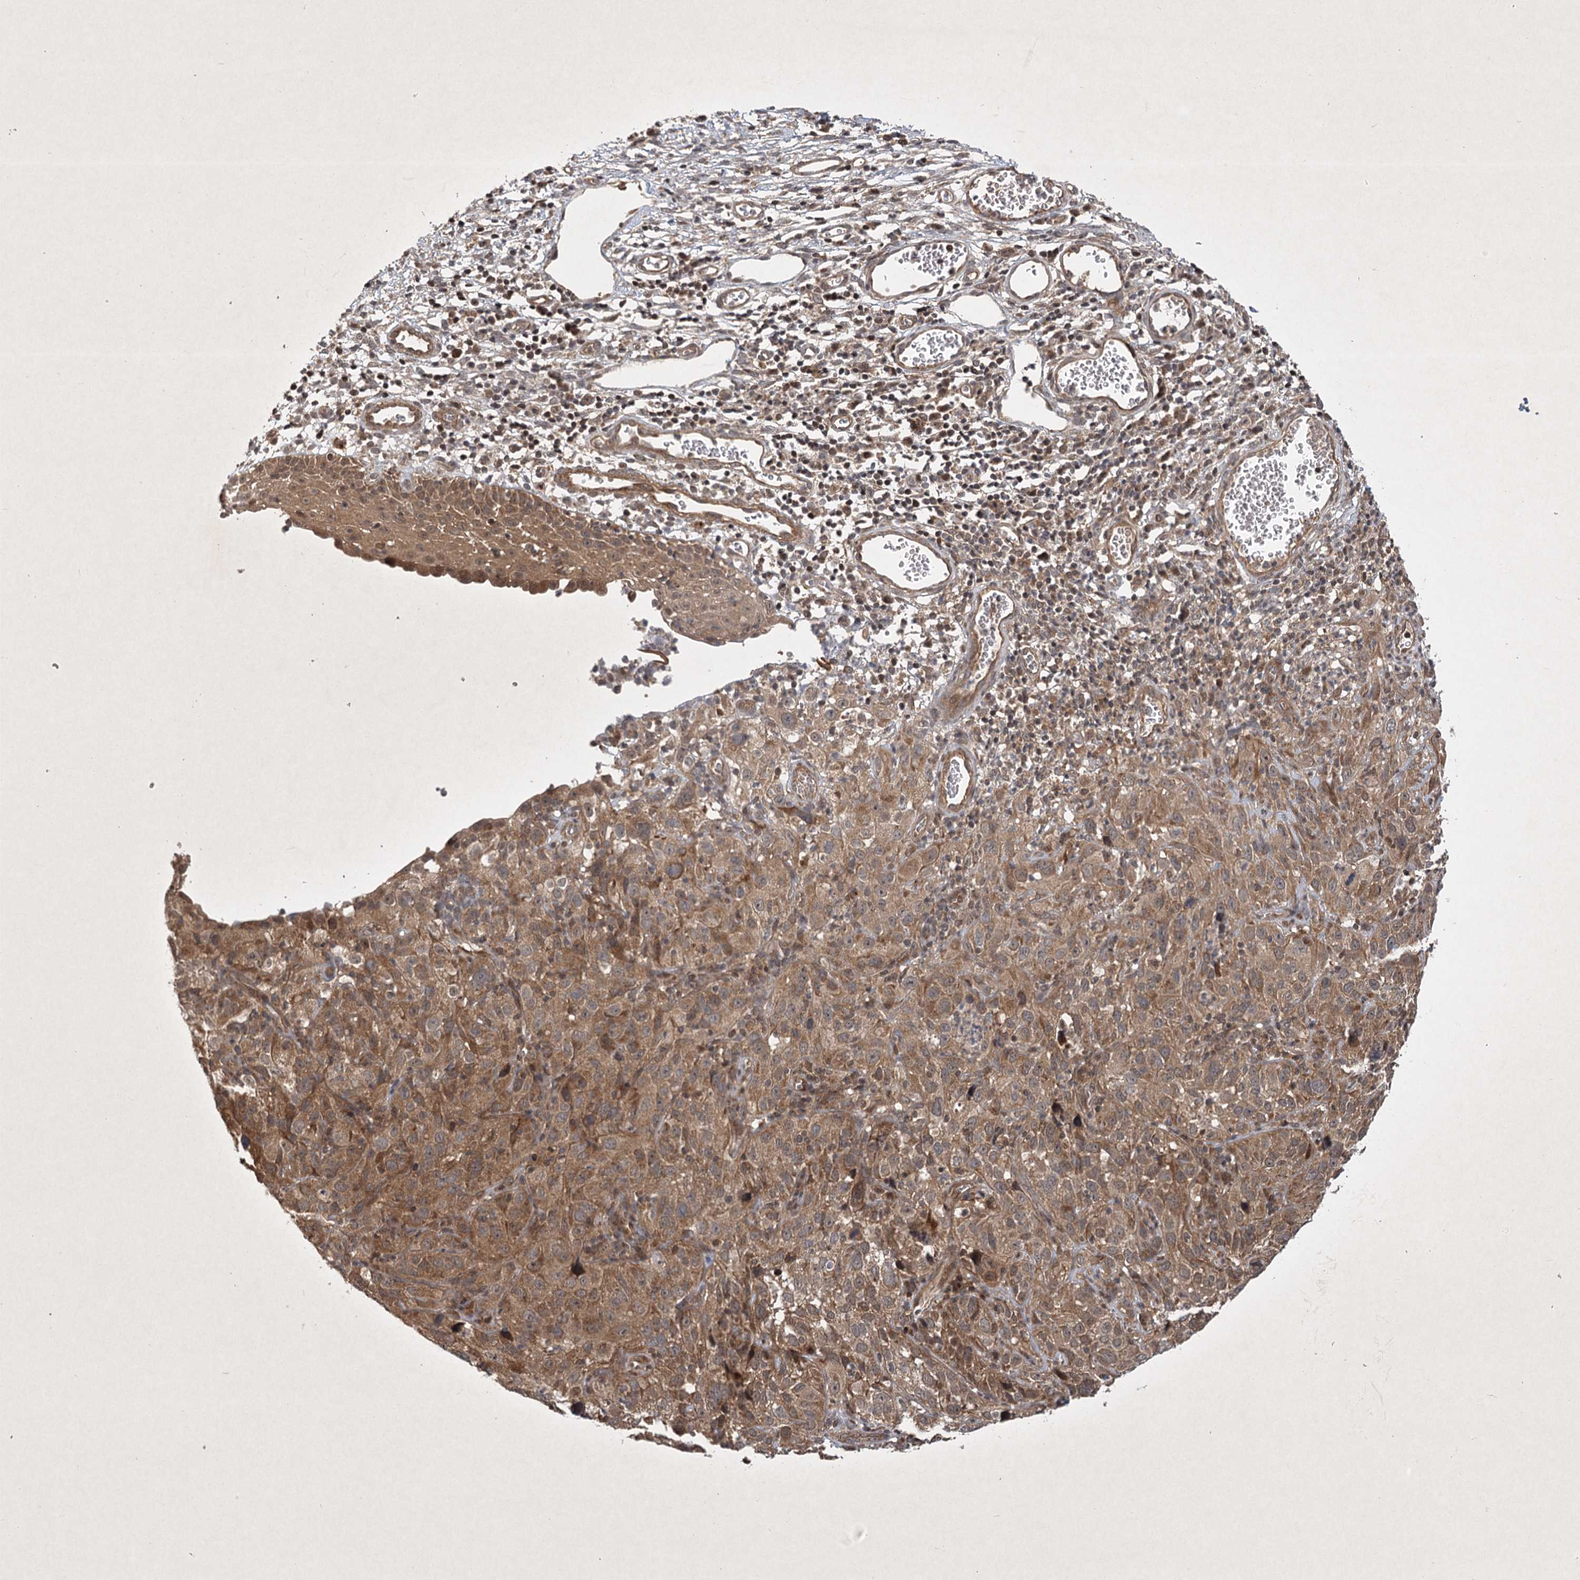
{"staining": {"intensity": "moderate", "quantity": ">75%", "location": "cytoplasmic/membranous"}, "tissue": "cervical cancer", "cell_type": "Tumor cells", "image_type": "cancer", "snomed": [{"axis": "morphology", "description": "Squamous cell carcinoma, NOS"}, {"axis": "topography", "description": "Cervix"}], "caption": "Immunohistochemical staining of cervical squamous cell carcinoma displays moderate cytoplasmic/membranous protein expression in approximately >75% of tumor cells.", "gene": "INSIG2", "patient": {"sex": "female", "age": 32}}